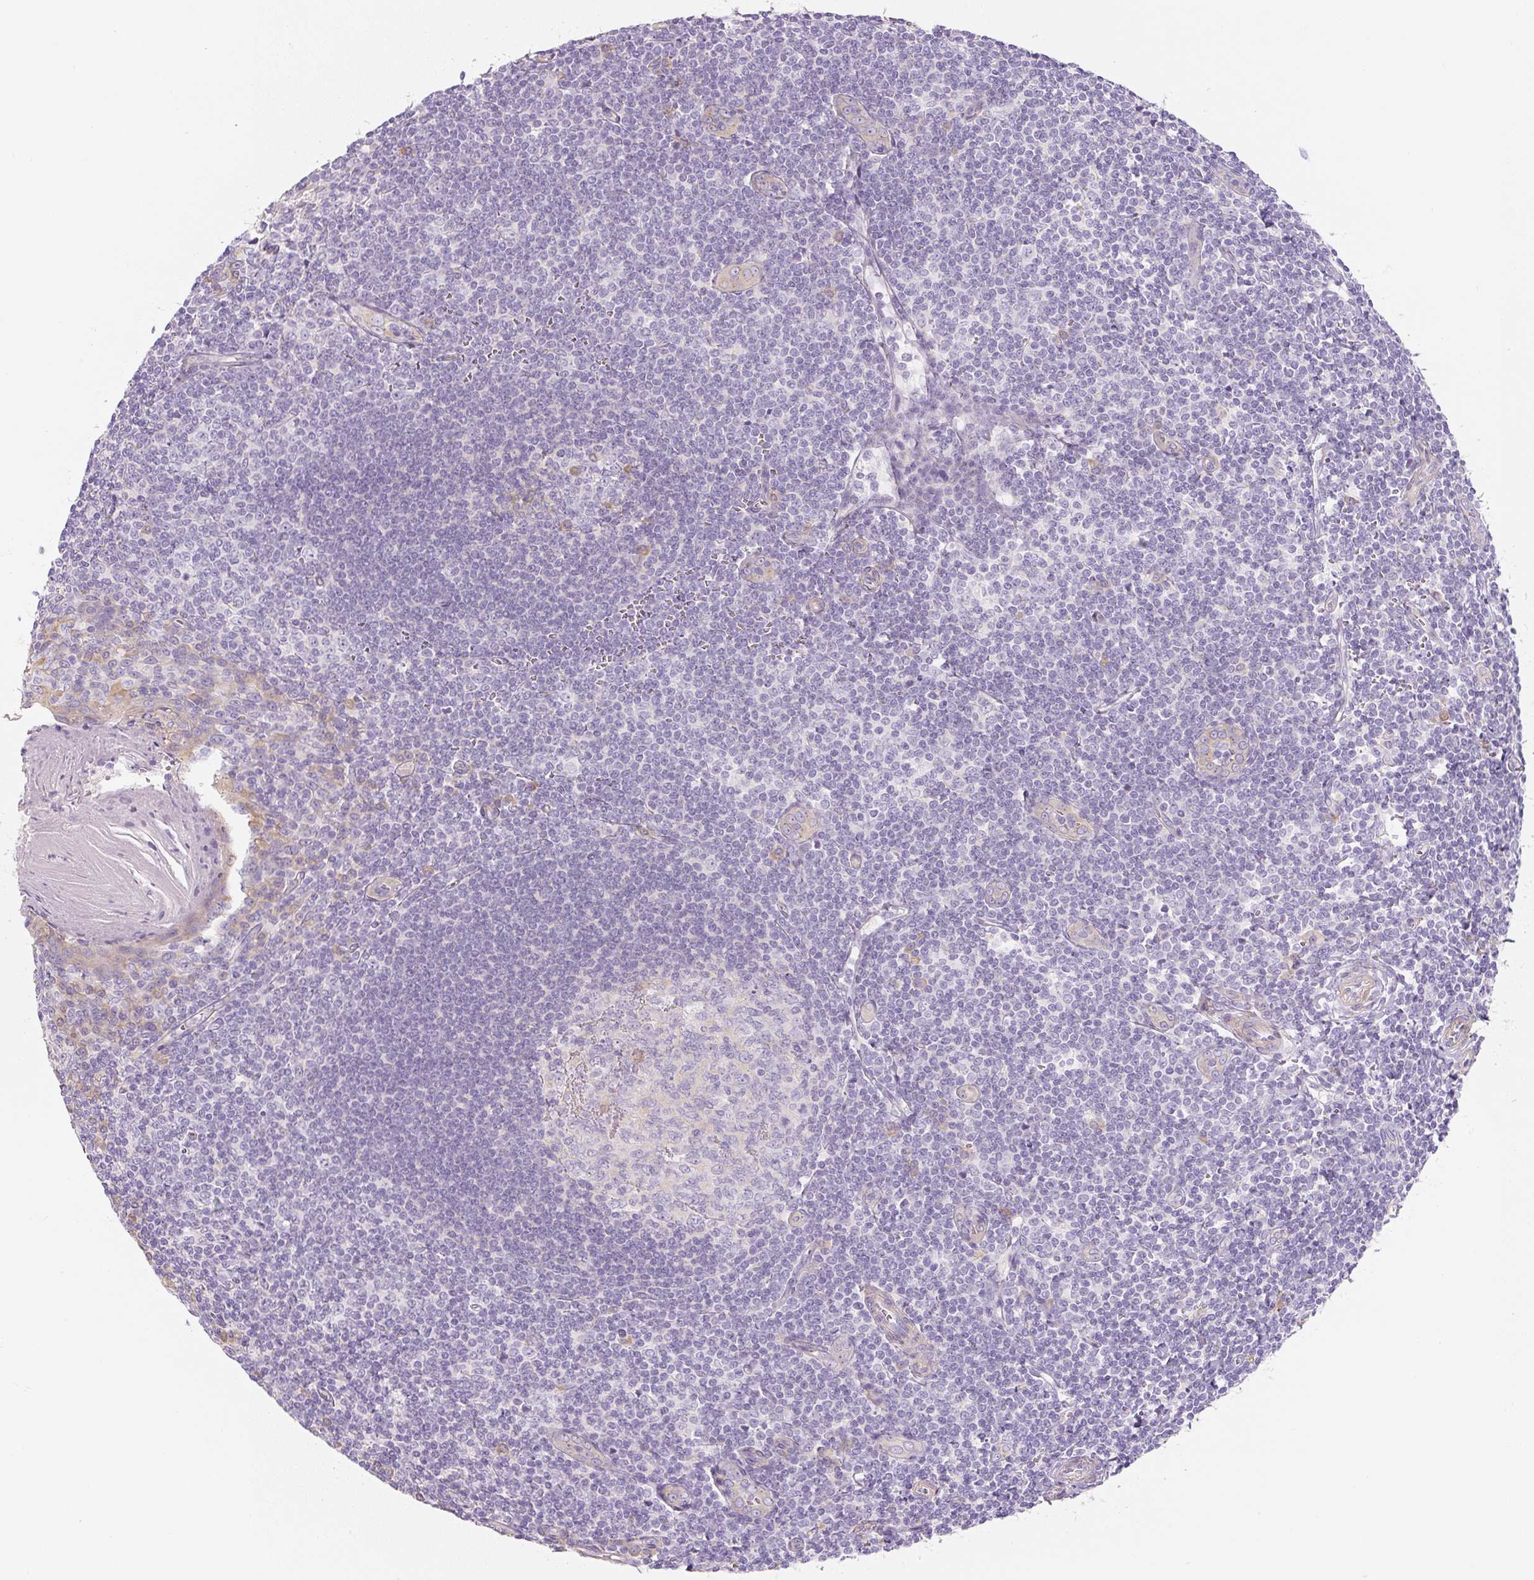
{"staining": {"intensity": "moderate", "quantity": "<25%", "location": "cytoplasmic/membranous"}, "tissue": "tonsil", "cell_type": "Germinal center cells", "image_type": "normal", "snomed": [{"axis": "morphology", "description": "Normal tissue, NOS"}, {"axis": "topography", "description": "Tonsil"}], "caption": "This histopathology image exhibits immunohistochemistry (IHC) staining of benign tonsil, with low moderate cytoplasmic/membranous staining in approximately <25% of germinal center cells.", "gene": "PWWP3B", "patient": {"sex": "male", "age": 27}}